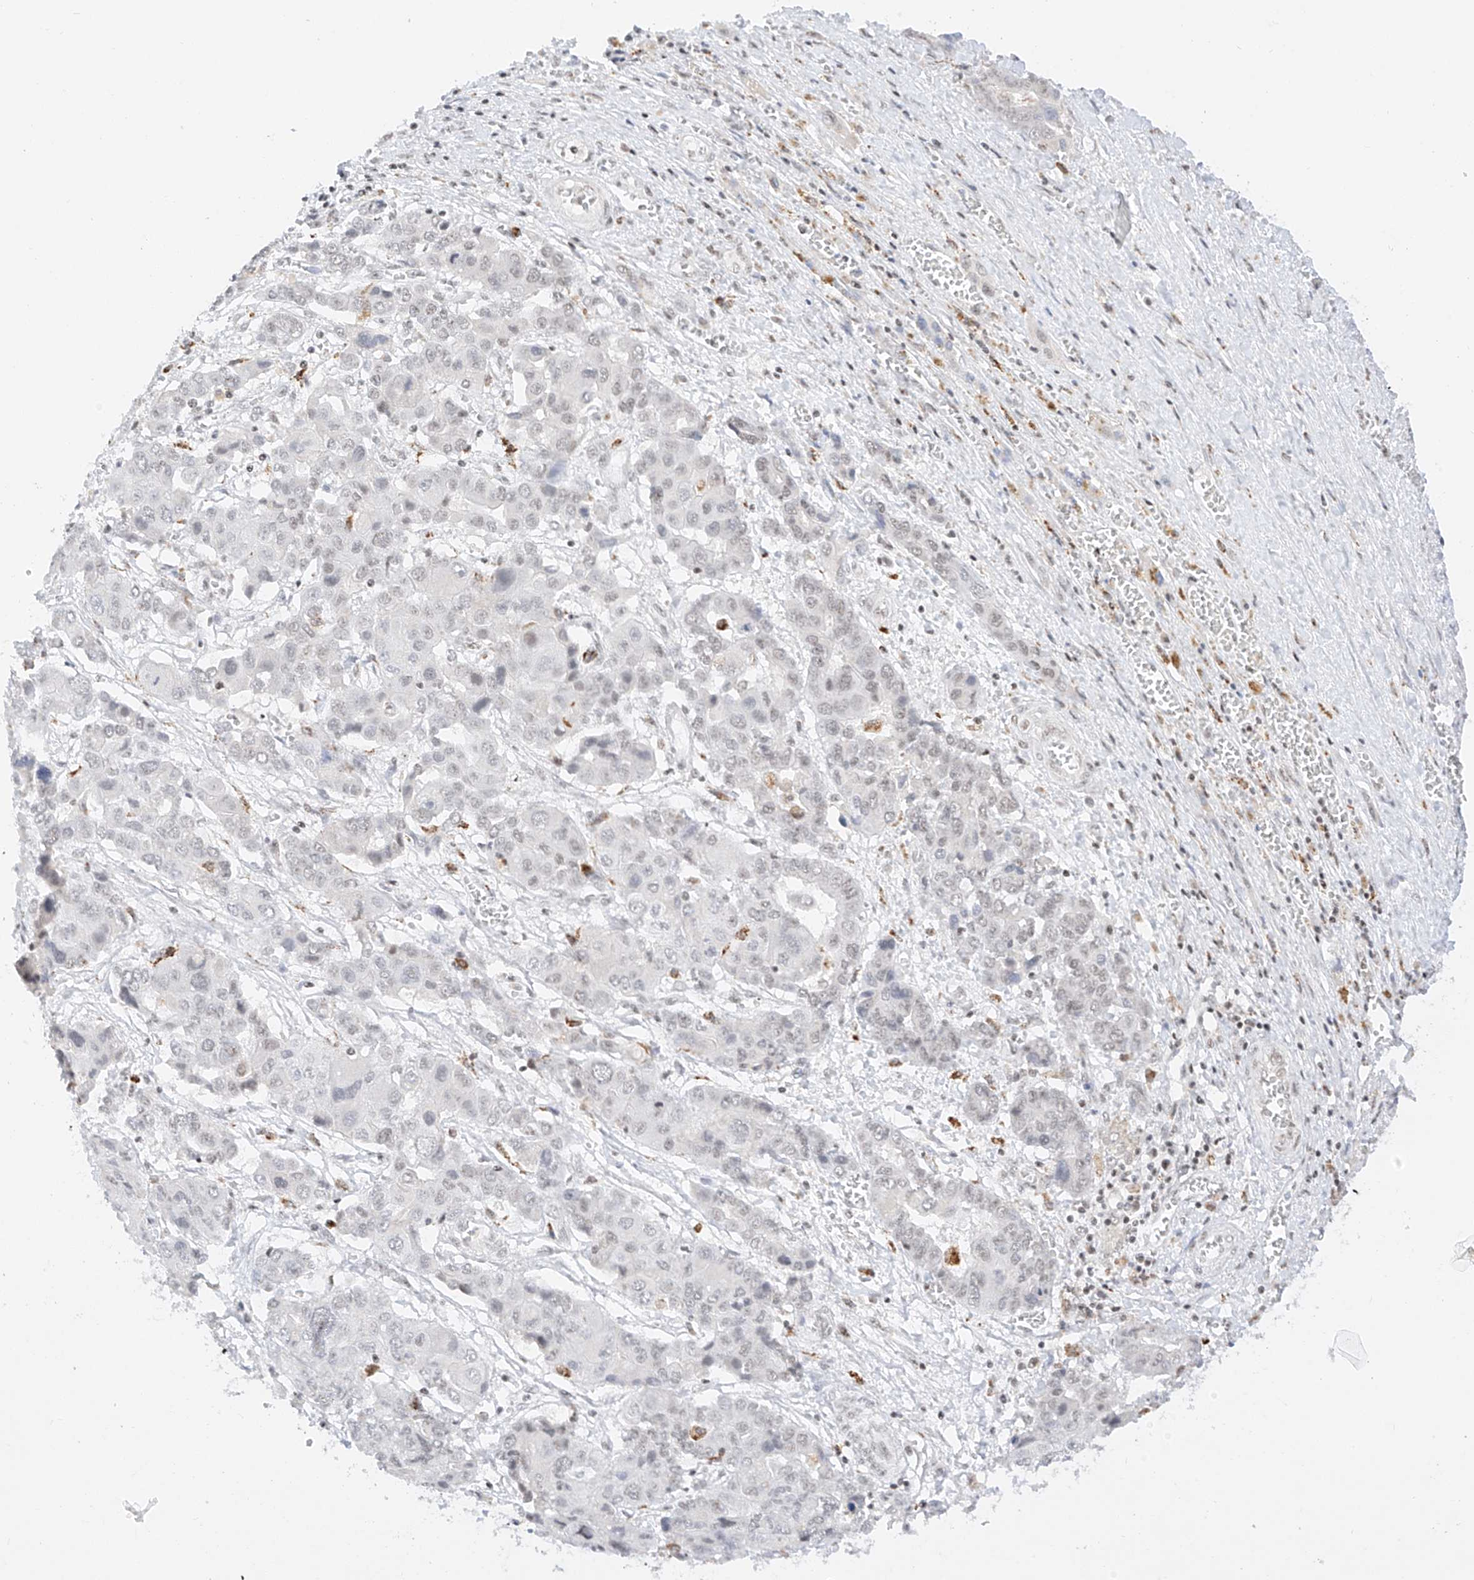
{"staining": {"intensity": "negative", "quantity": "none", "location": "none"}, "tissue": "liver cancer", "cell_type": "Tumor cells", "image_type": "cancer", "snomed": [{"axis": "morphology", "description": "Cholangiocarcinoma"}, {"axis": "topography", "description": "Liver"}], "caption": "This is an immunohistochemistry histopathology image of human liver cholangiocarcinoma. There is no staining in tumor cells.", "gene": "NRF1", "patient": {"sex": "male", "age": 67}}